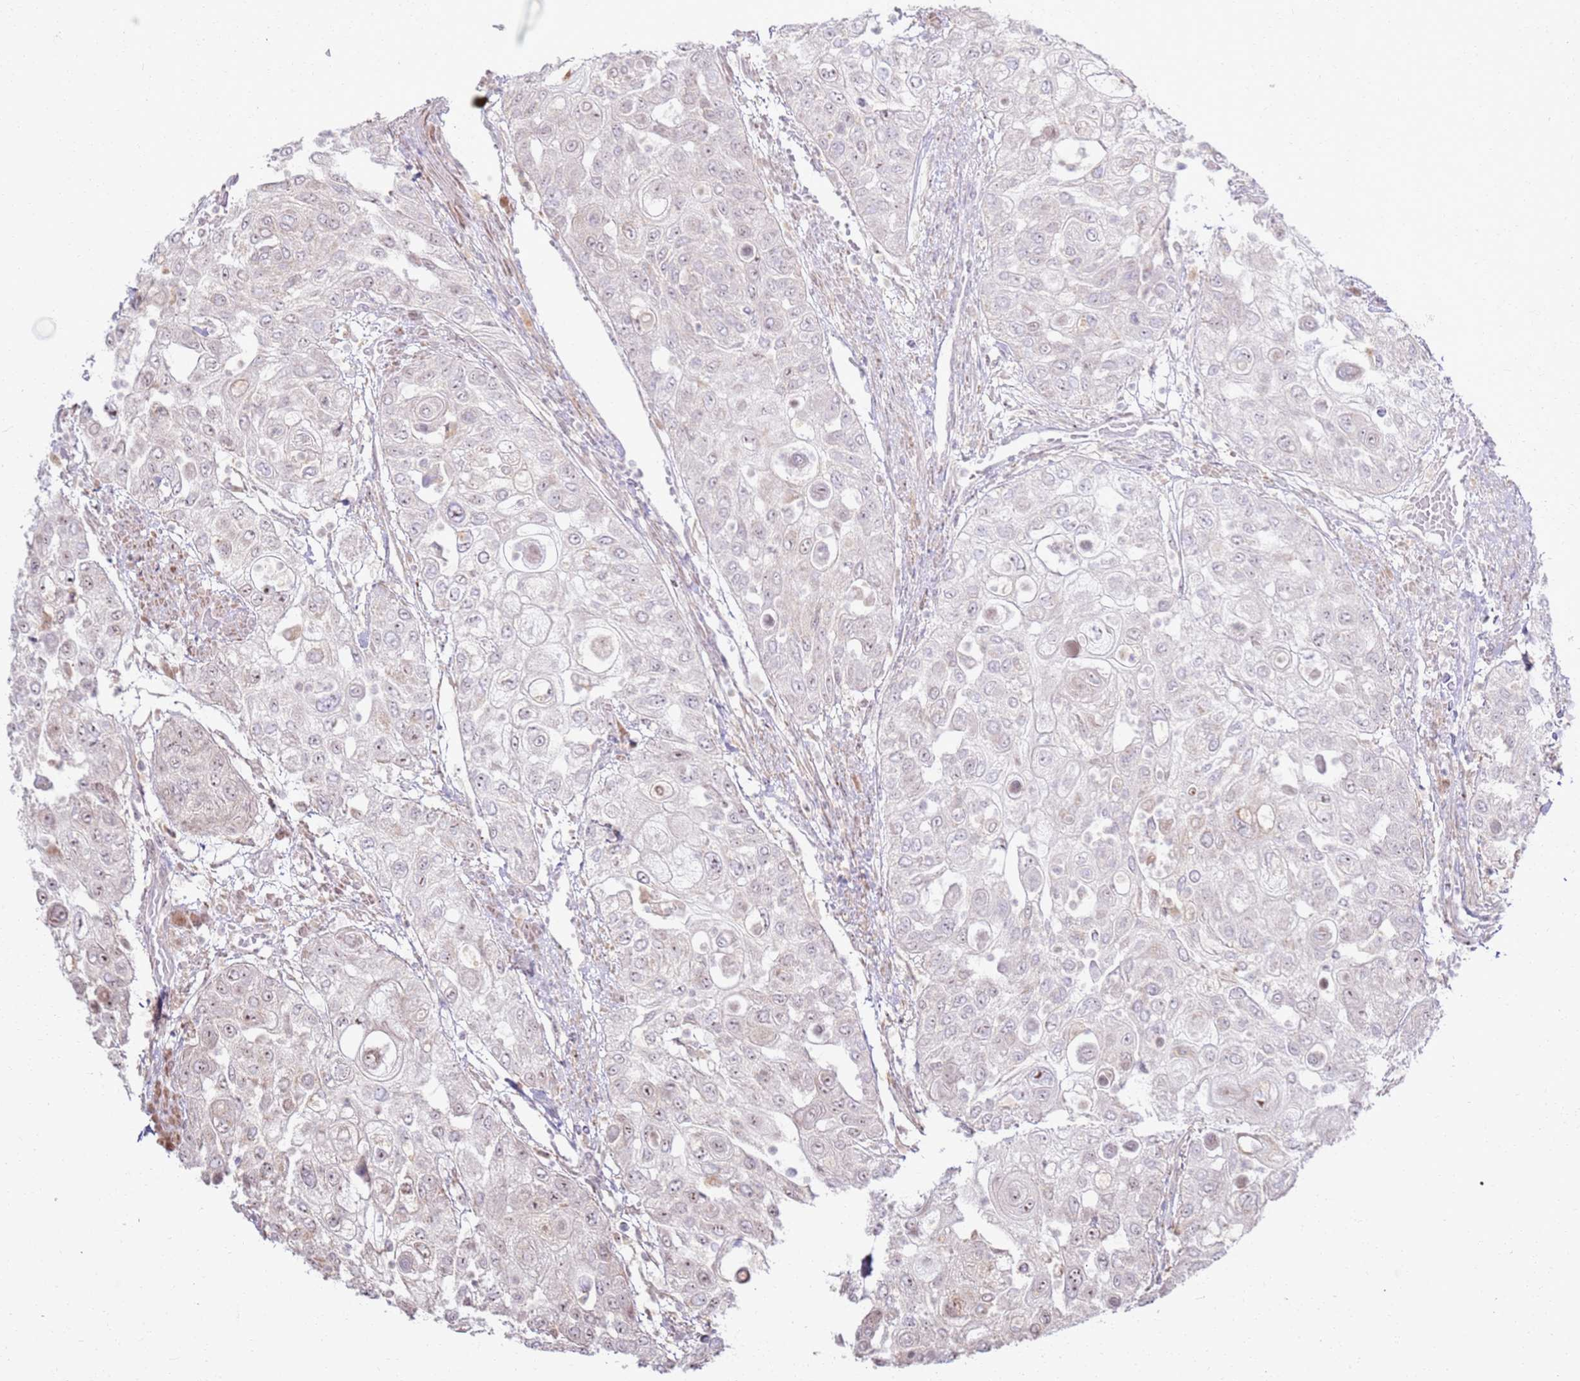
{"staining": {"intensity": "moderate", "quantity": "<25%", "location": "nuclear"}, "tissue": "urothelial cancer", "cell_type": "Tumor cells", "image_type": "cancer", "snomed": [{"axis": "morphology", "description": "Urothelial carcinoma, High grade"}, {"axis": "topography", "description": "Urinary bladder"}], "caption": "A low amount of moderate nuclear staining is appreciated in about <25% of tumor cells in urothelial cancer tissue.", "gene": "CNPY1", "patient": {"sex": "female", "age": 79}}